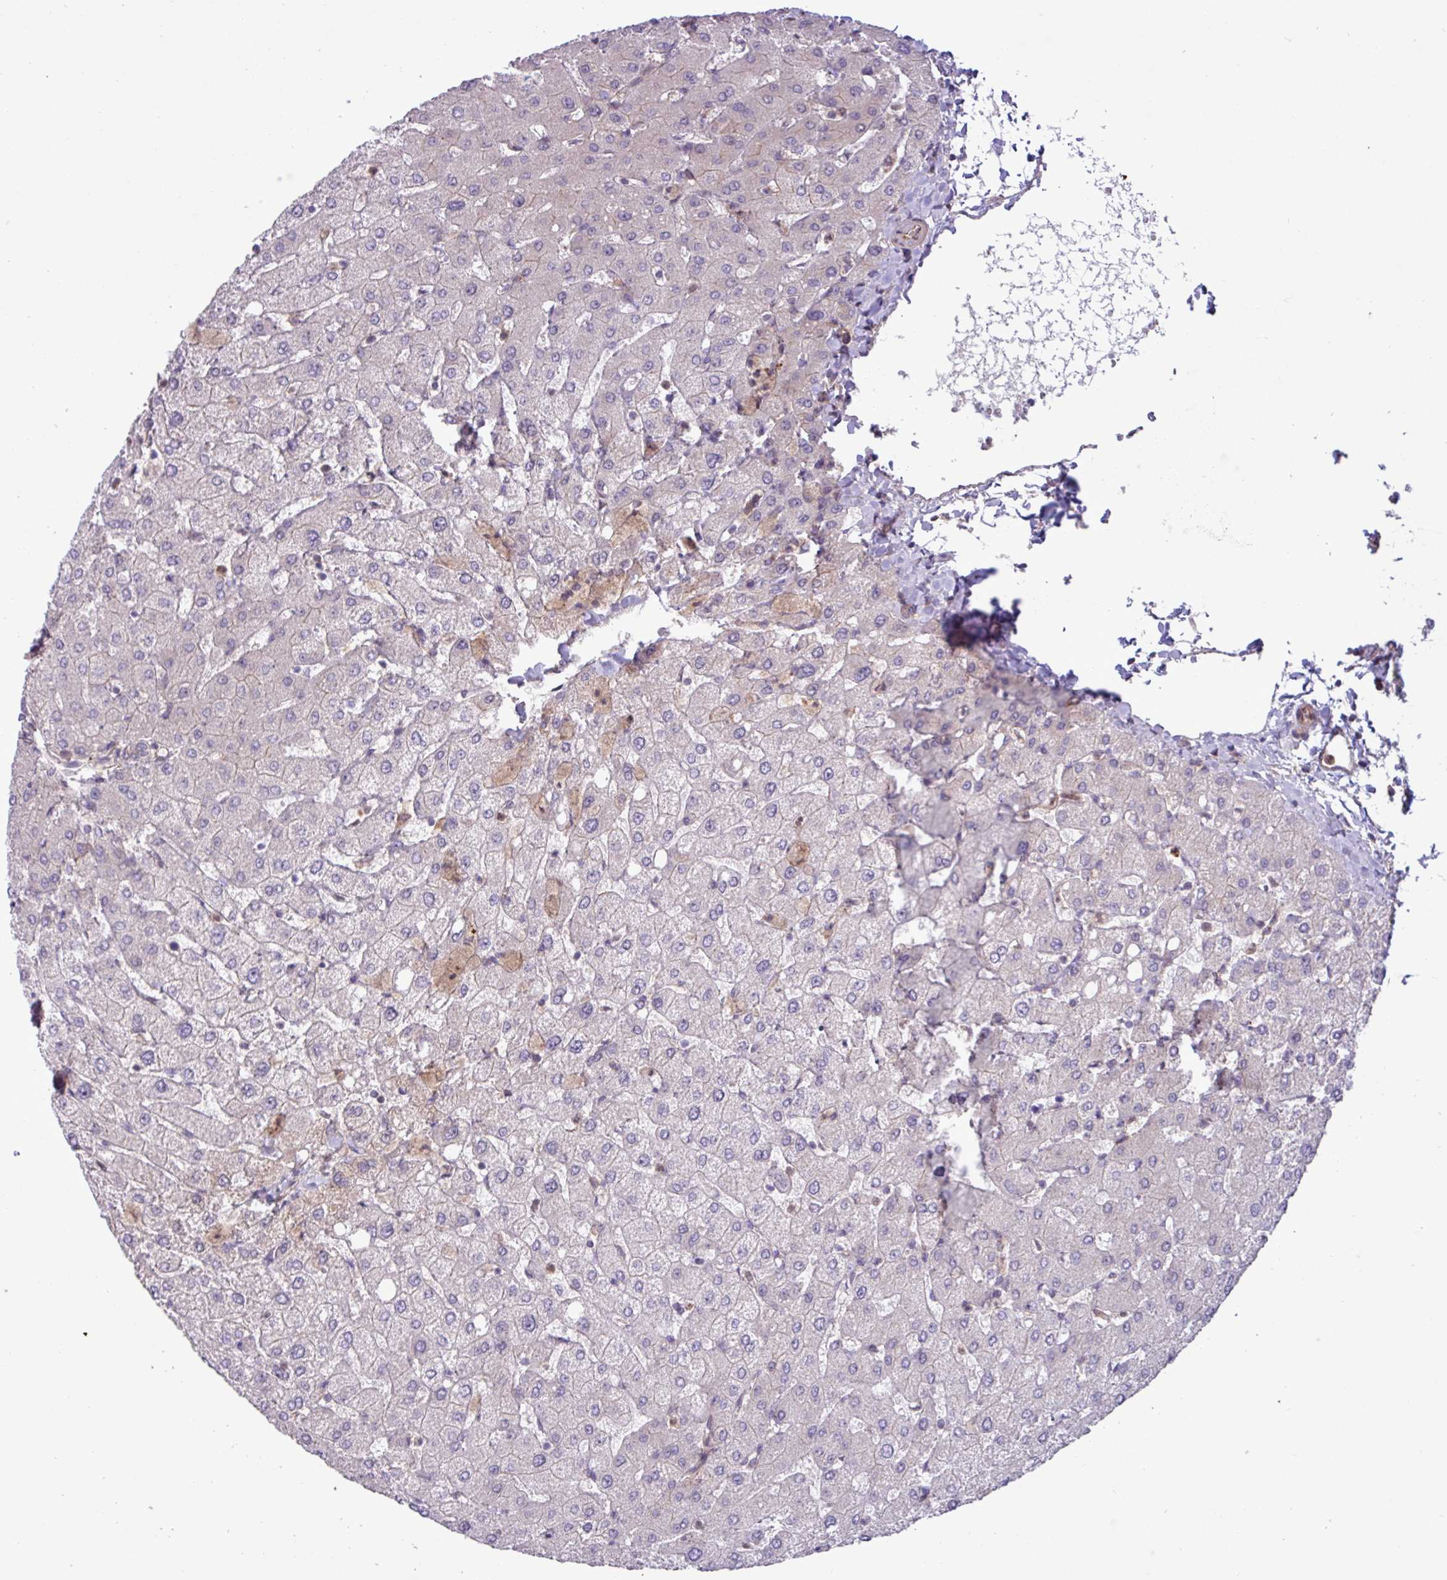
{"staining": {"intensity": "weak", "quantity": "<25%", "location": "cytoplasmic/membranous"}, "tissue": "liver", "cell_type": "Cholangiocytes", "image_type": "normal", "snomed": [{"axis": "morphology", "description": "Normal tissue, NOS"}, {"axis": "topography", "description": "Liver"}], "caption": "Immunohistochemical staining of normal human liver demonstrates no significant positivity in cholangiocytes. (Stains: DAB immunohistochemistry (IHC) with hematoxylin counter stain, Microscopy: brightfield microscopy at high magnification).", "gene": "CNTRL", "patient": {"sex": "female", "age": 54}}